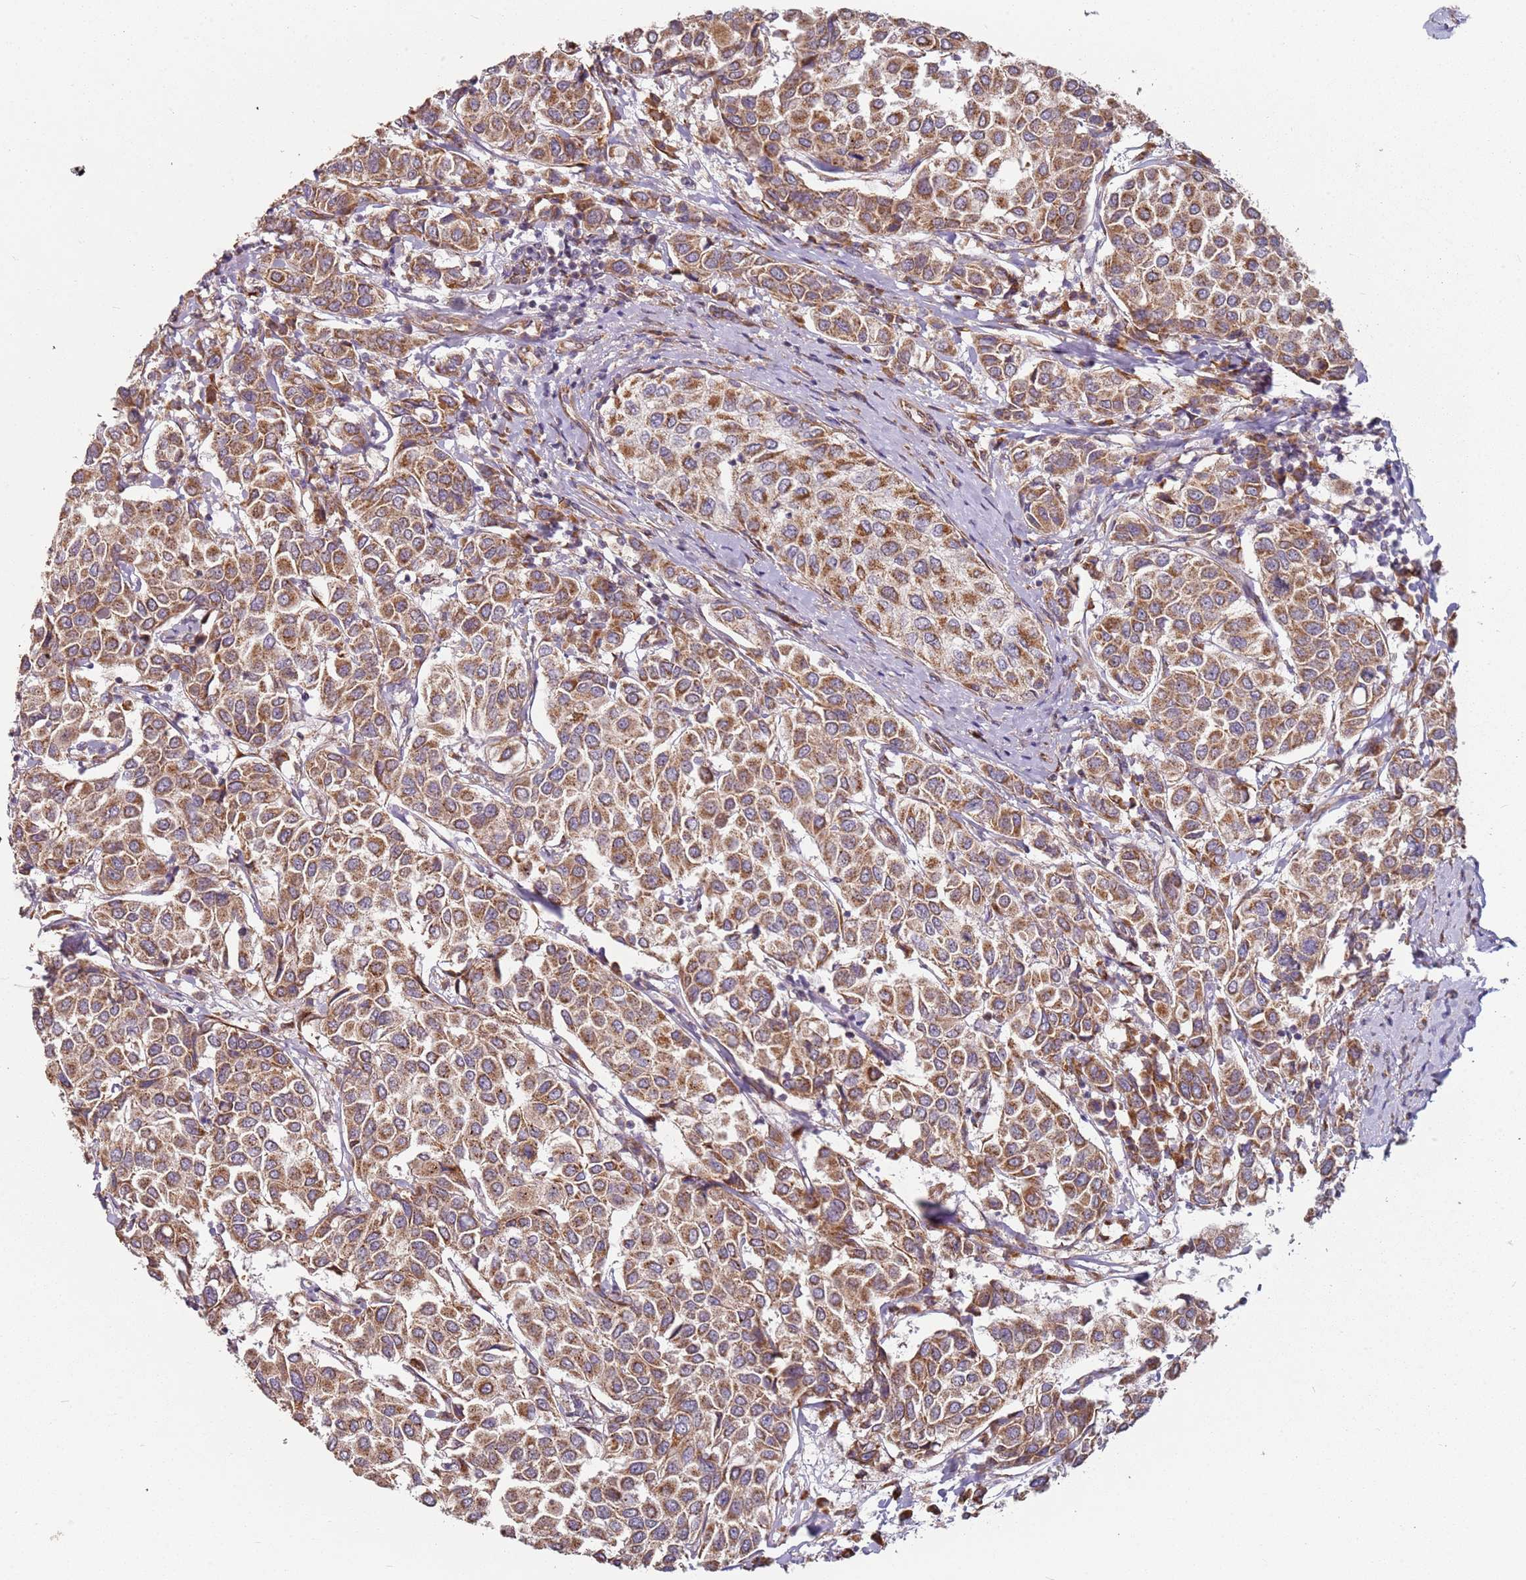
{"staining": {"intensity": "moderate", "quantity": ">75%", "location": "cytoplasmic/membranous"}, "tissue": "breast cancer", "cell_type": "Tumor cells", "image_type": "cancer", "snomed": [{"axis": "morphology", "description": "Duct carcinoma"}, {"axis": "topography", "description": "Breast"}], "caption": "A medium amount of moderate cytoplasmic/membranous positivity is seen in about >75% of tumor cells in breast invasive ductal carcinoma tissue.", "gene": "ARFRP1", "patient": {"sex": "female", "age": 55}}